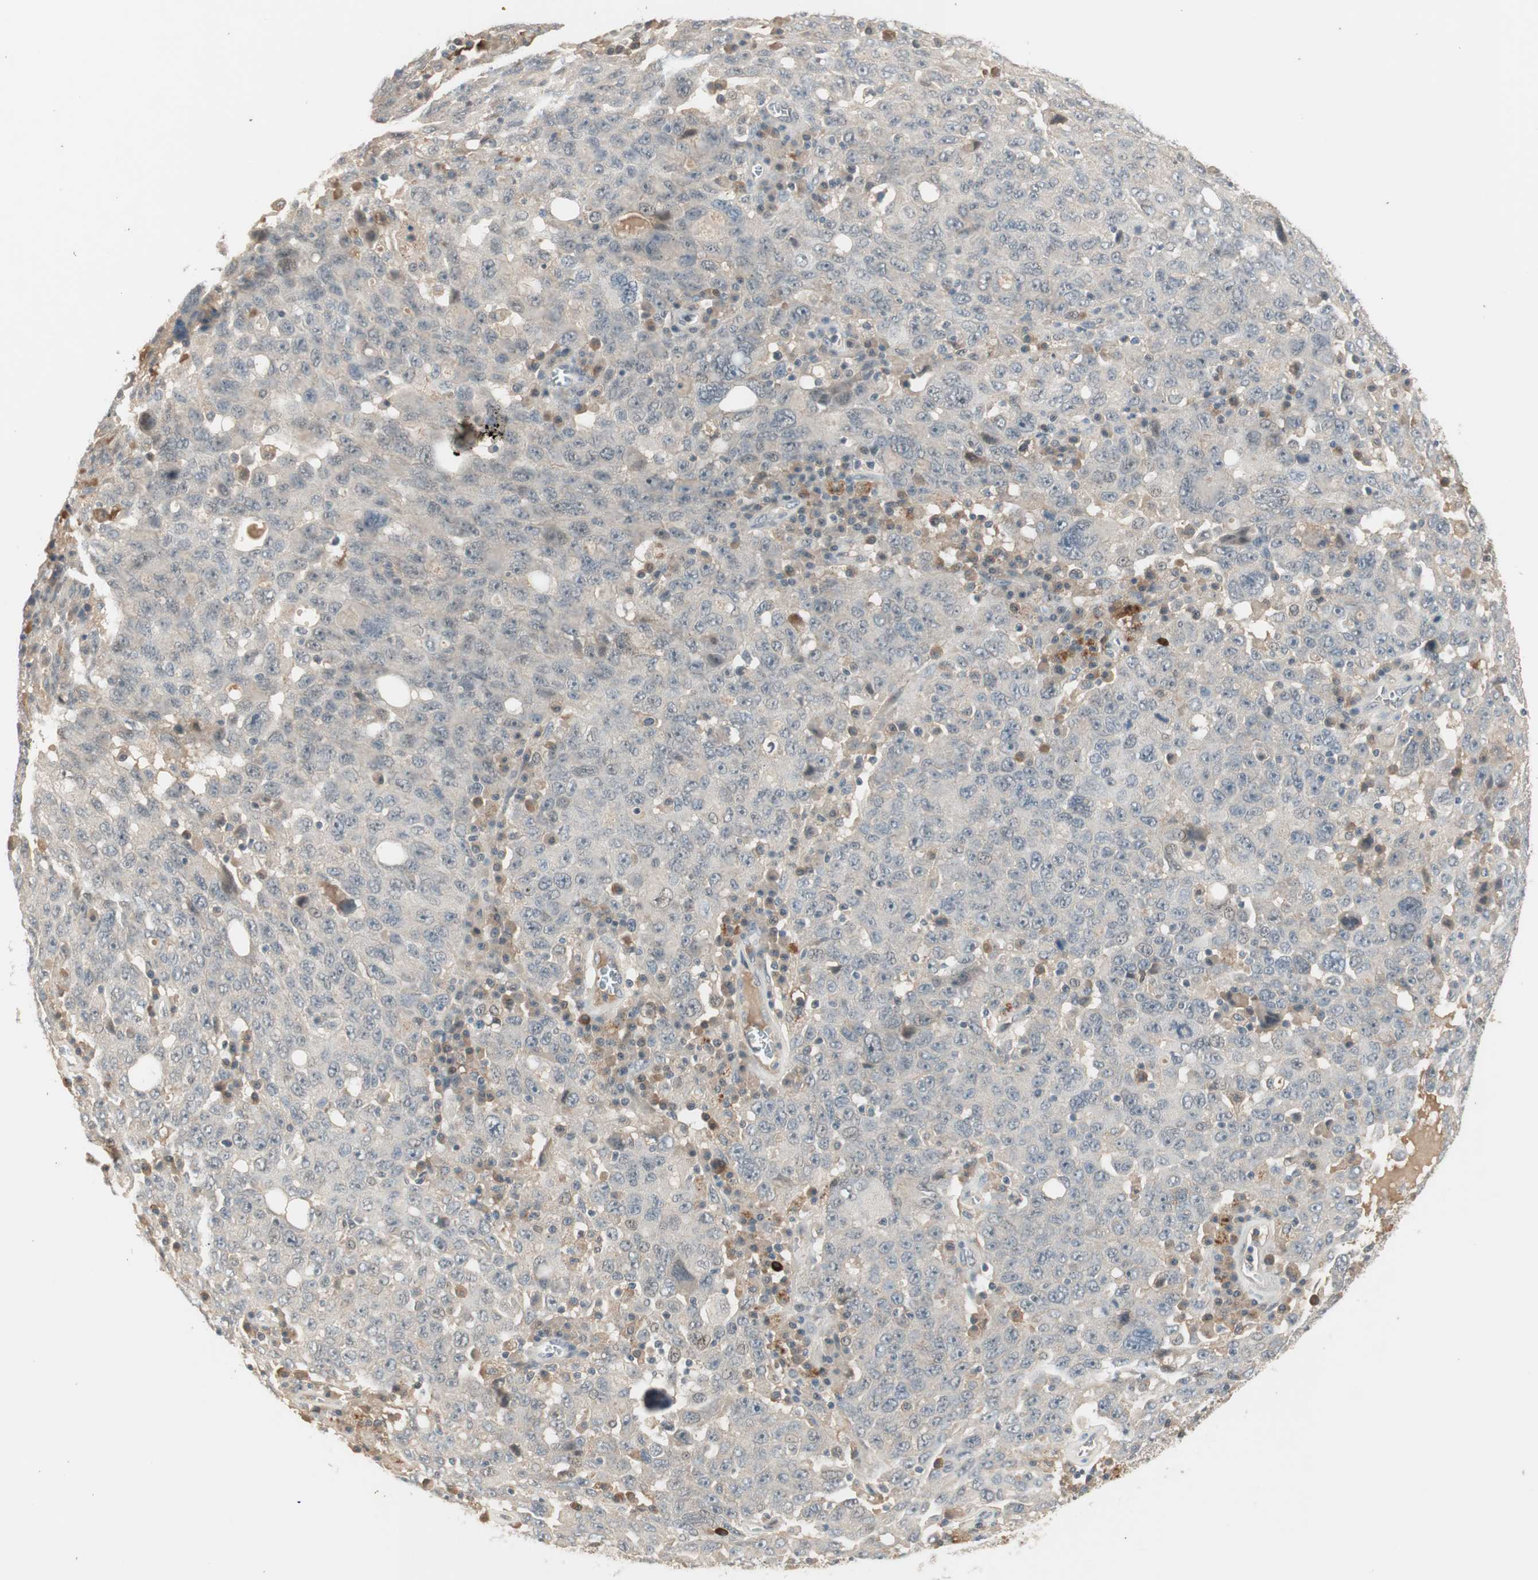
{"staining": {"intensity": "negative", "quantity": "none", "location": "none"}, "tissue": "ovarian cancer", "cell_type": "Tumor cells", "image_type": "cancer", "snomed": [{"axis": "morphology", "description": "Carcinoma, endometroid"}, {"axis": "topography", "description": "Ovary"}], "caption": "Immunohistochemical staining of human ovarian endometroid carcinoma exhibits no significant expression in tumor cells.", "gene": "RNGTT", "patient": {"sex": "female", "age": 62}}